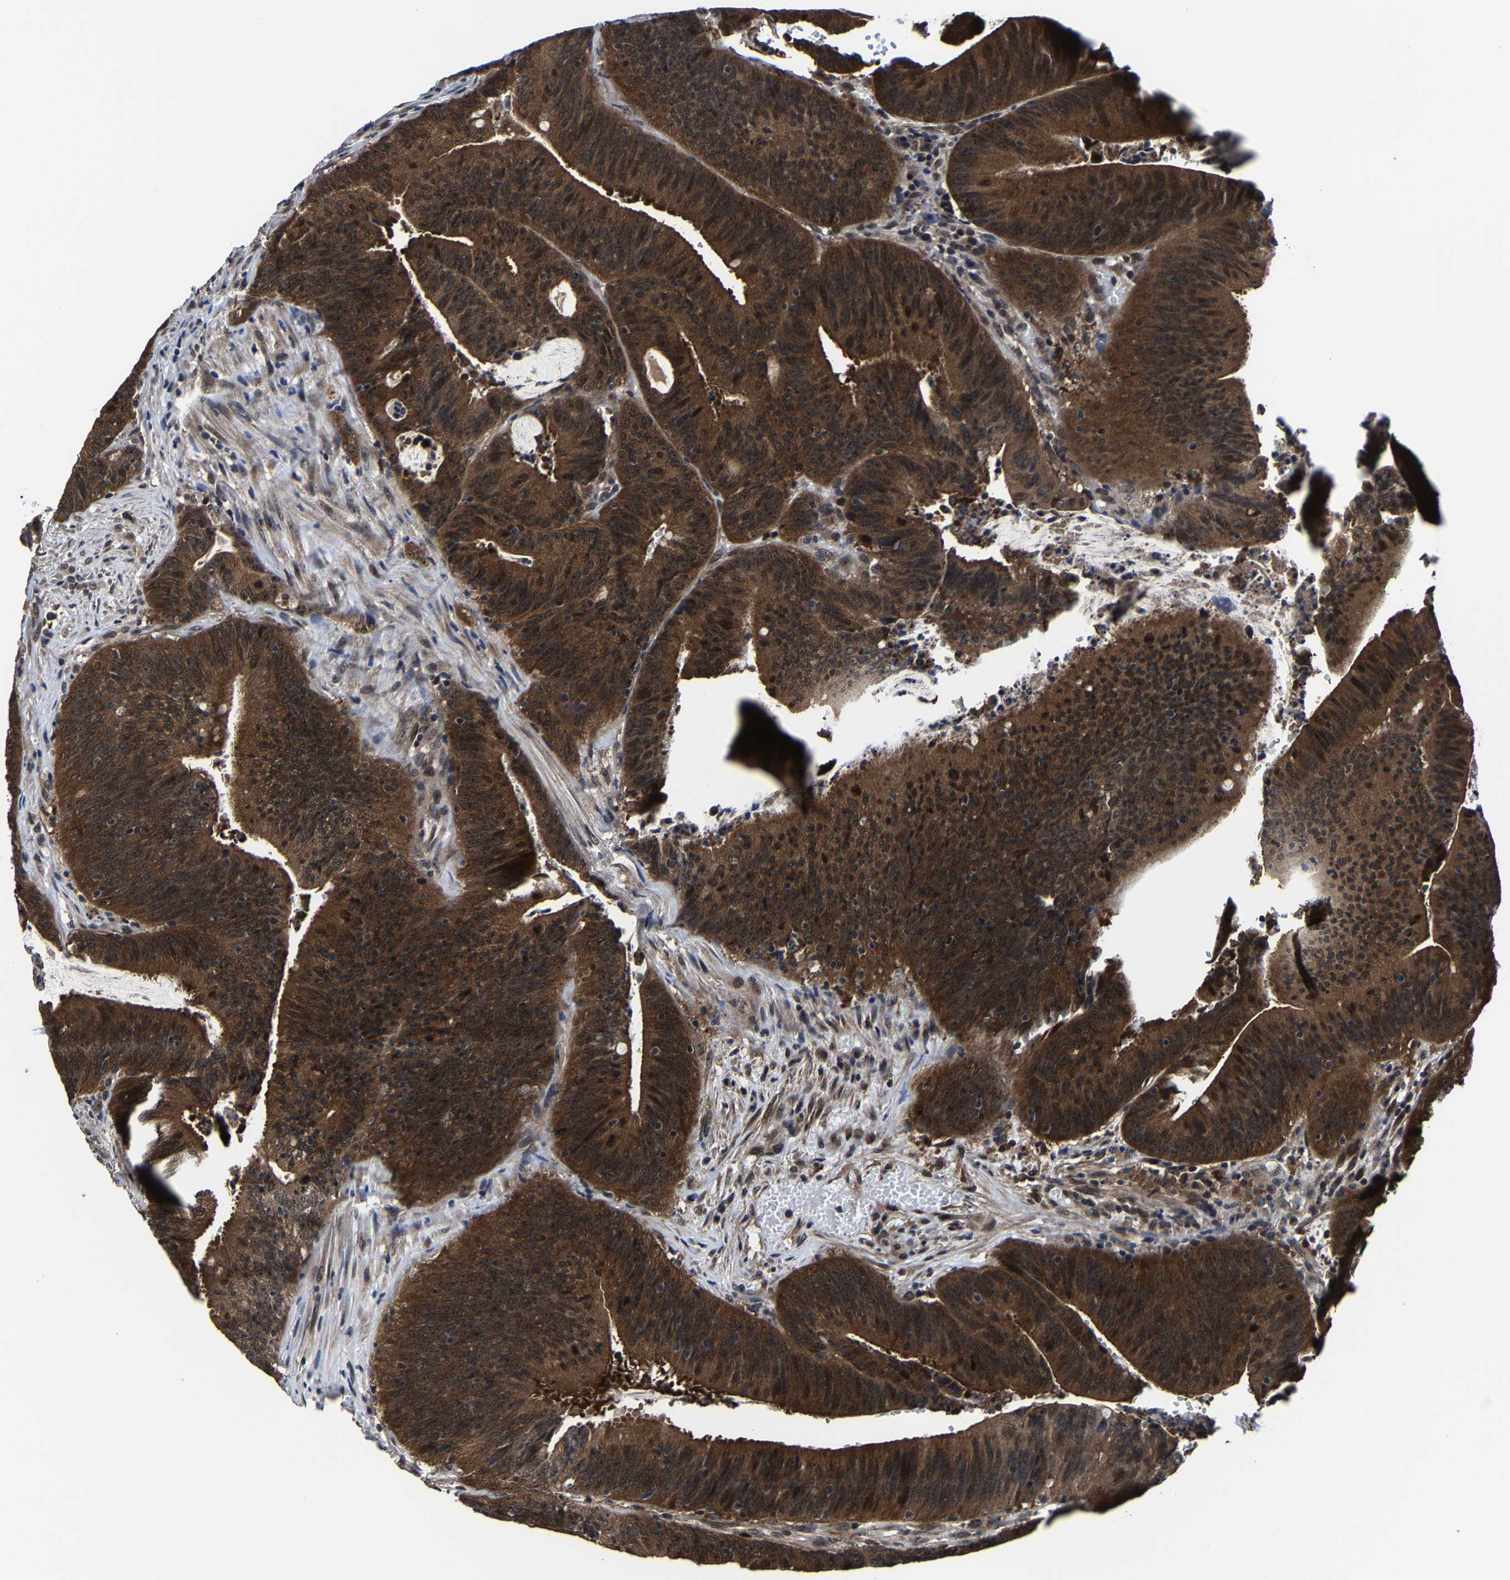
{"staining": {"intensity": "strong", "quantity": ">75%", "location": "cytoplasmic/membranous"}, "tissue": "colorectal cancer", "cell_type": "Tumor cells", "image_type": "cancer", "snomed": [{"axis": "morphology", "description": "Normal tissue, NOS"}, {"axis": "morphology", "description": "Adenocarcinoma, NOS"}, {"axis": "topography", "description": "Rectum"}], "caption": "Immunohistochemical staining of human adenocarcinoma (colorectal) shows strong cytoplasmic/membranous protein staining in about >75% of tumor cells. (Stains: DAB in brown, nuclei in blue, Microscopy: brightfield microscopy at high magnification).", "gene": "ZCCHC7", "patient": {"sex": "female", "age": 66}}